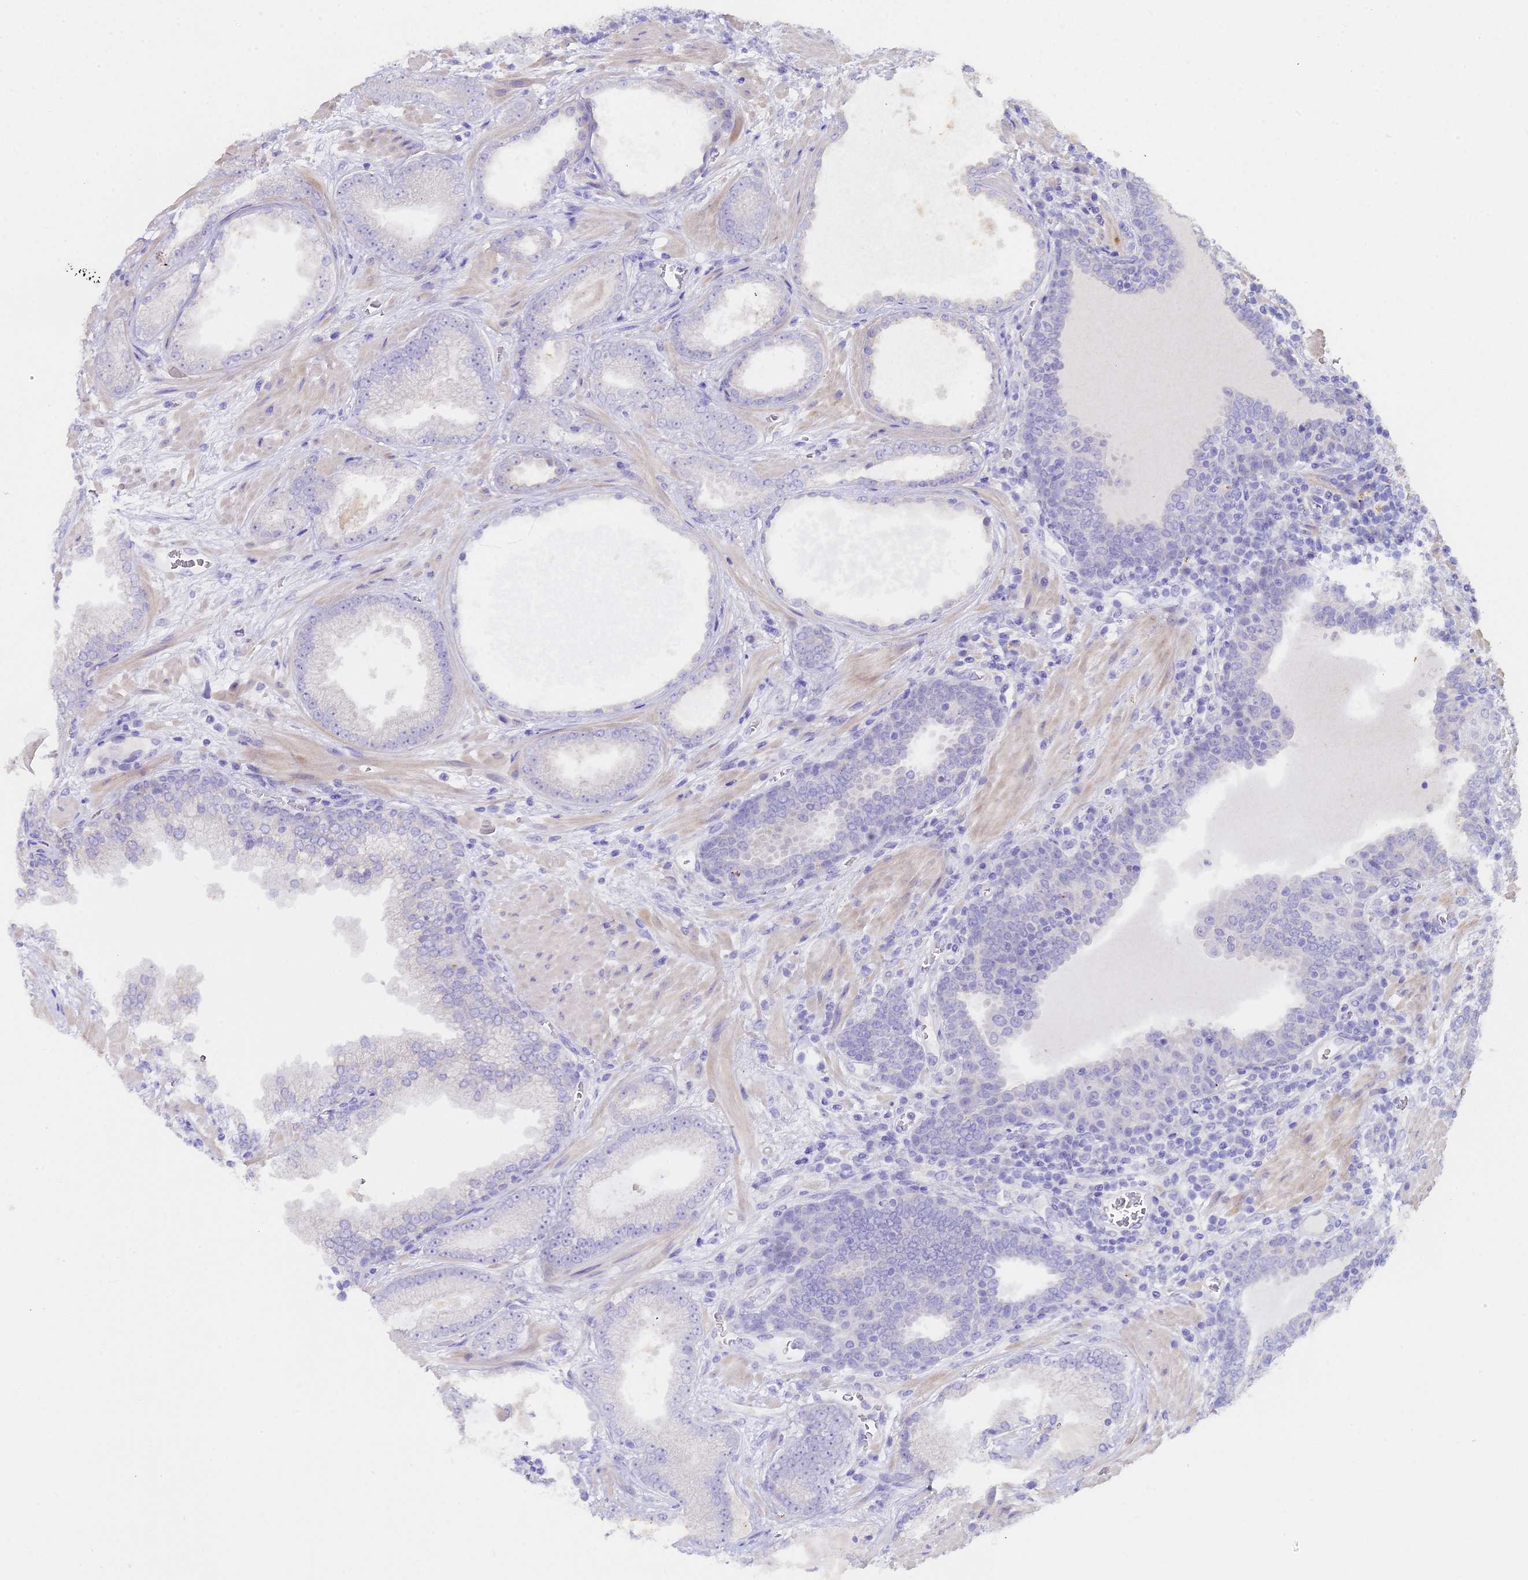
{"staining": {"intensity": "negative", "quantity": "none", "location": "none"}, "tissue": "prostate cancer", "cell_type": "Tumor cells", "image_type": "cancer", "snomed": [{"axis": "morphology", "description": "Adenocarcinoma, Low grade"}, {"axis": "topography", "description": "Prostate"}], "caption": "Immunohistochemistry (IHC) micrograph of prostate adenocarcinoma (low-grade) stained for a protein (brown), which shows no staining in tumor cells.", "gene": "GLYAT", "patient": {"sex": "male", "age": 57}}